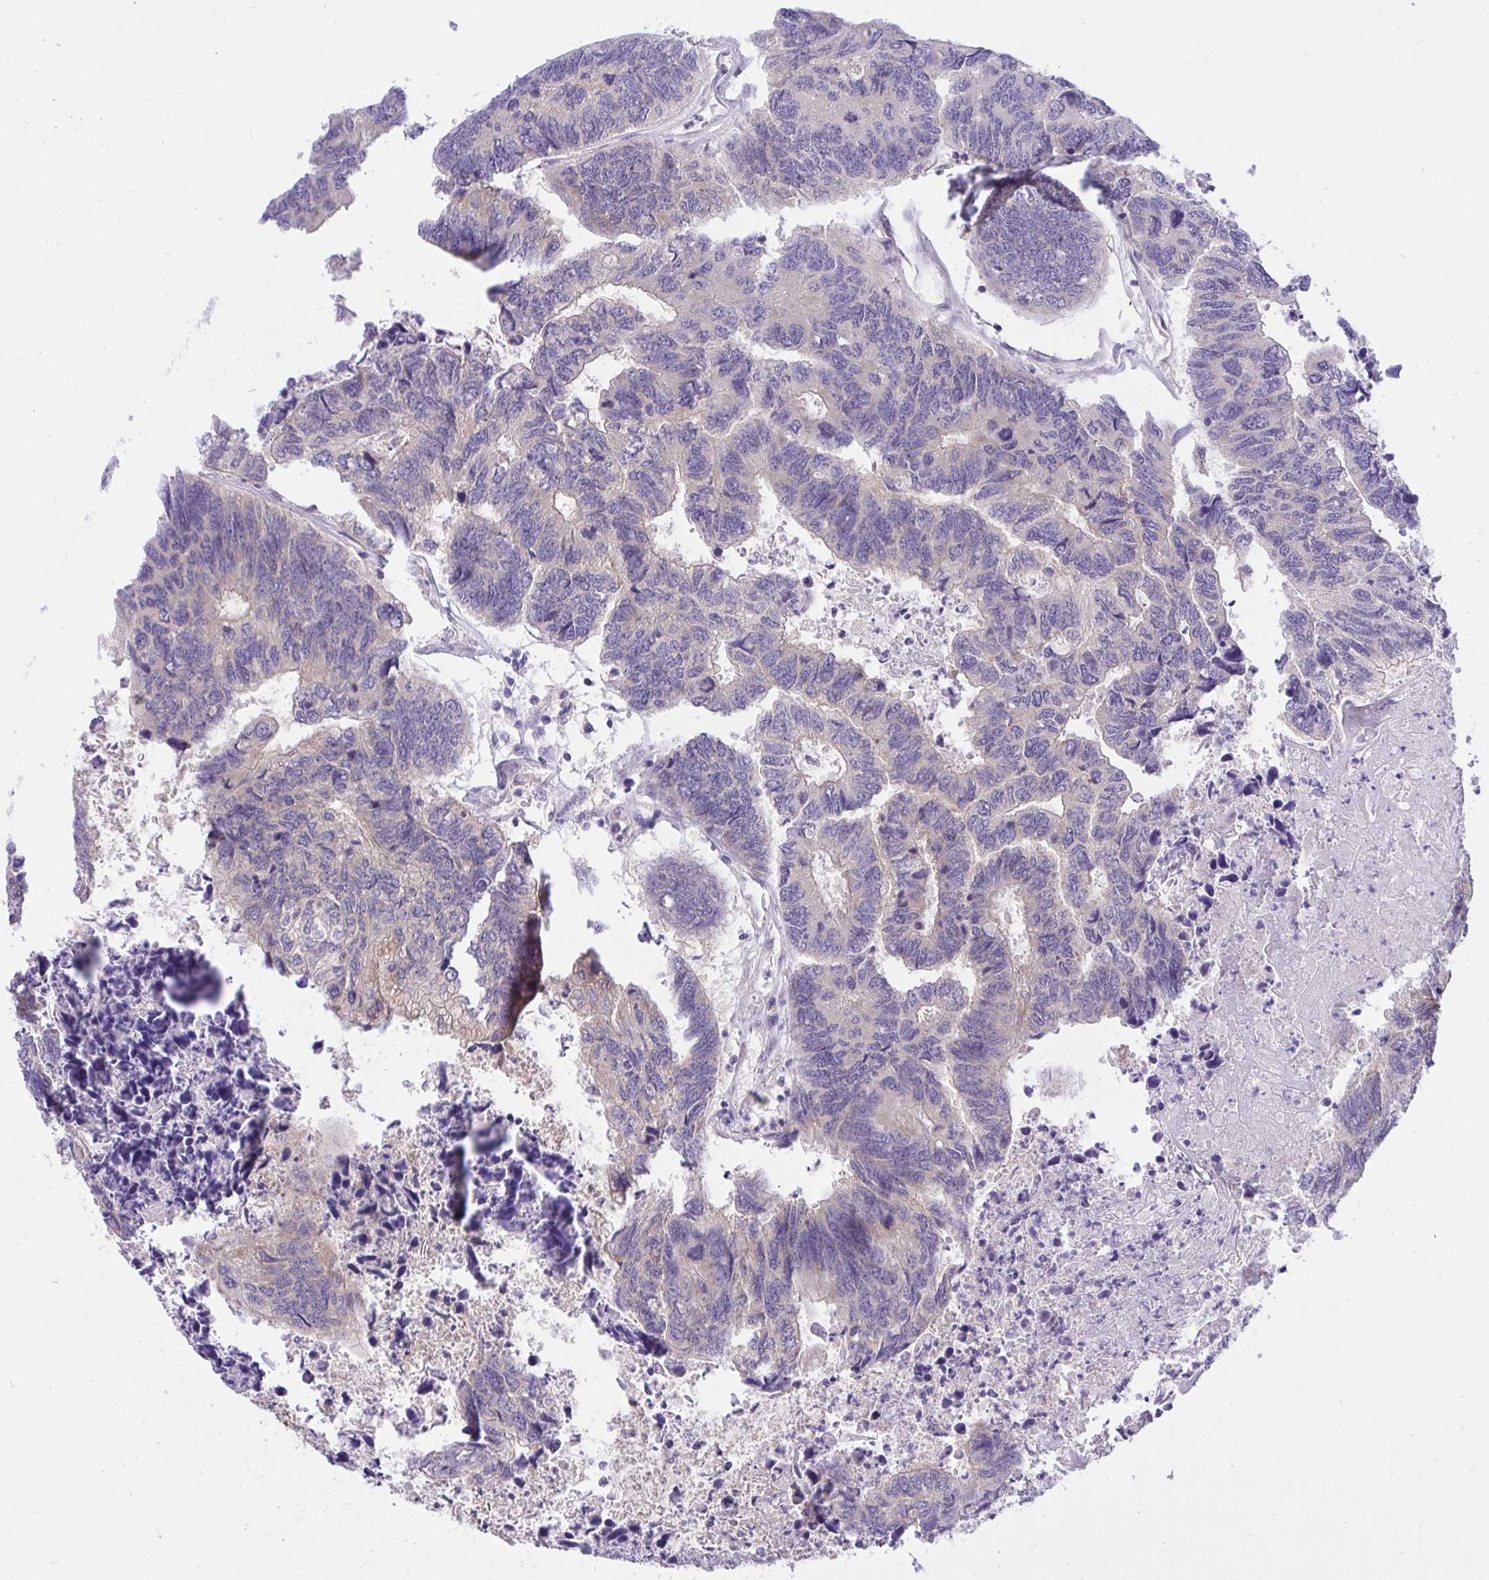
{"staining": {"intensity": "weak", "quantity": "<25%", "location": "cytoplasmic/membranous"}, "tissue": "colorectal cancer", "cell_type": "Tumor cells", "image_type": "cancer", "snomed": [{"axis": "morphology", "description": "Adenocarcinoma, NOS"}, {"axis": "topography", "description": "Colon"}], "caption": "Colorectal cancer (adenocarcinoma) was stained to show a protein in brown. There is no significant expression in tumor cells. (Brightfield microscopy of DAB immunohistochemistry at high magnification).", "gene": "TLN2", "patient": {"sex": "female", "age": 67}}